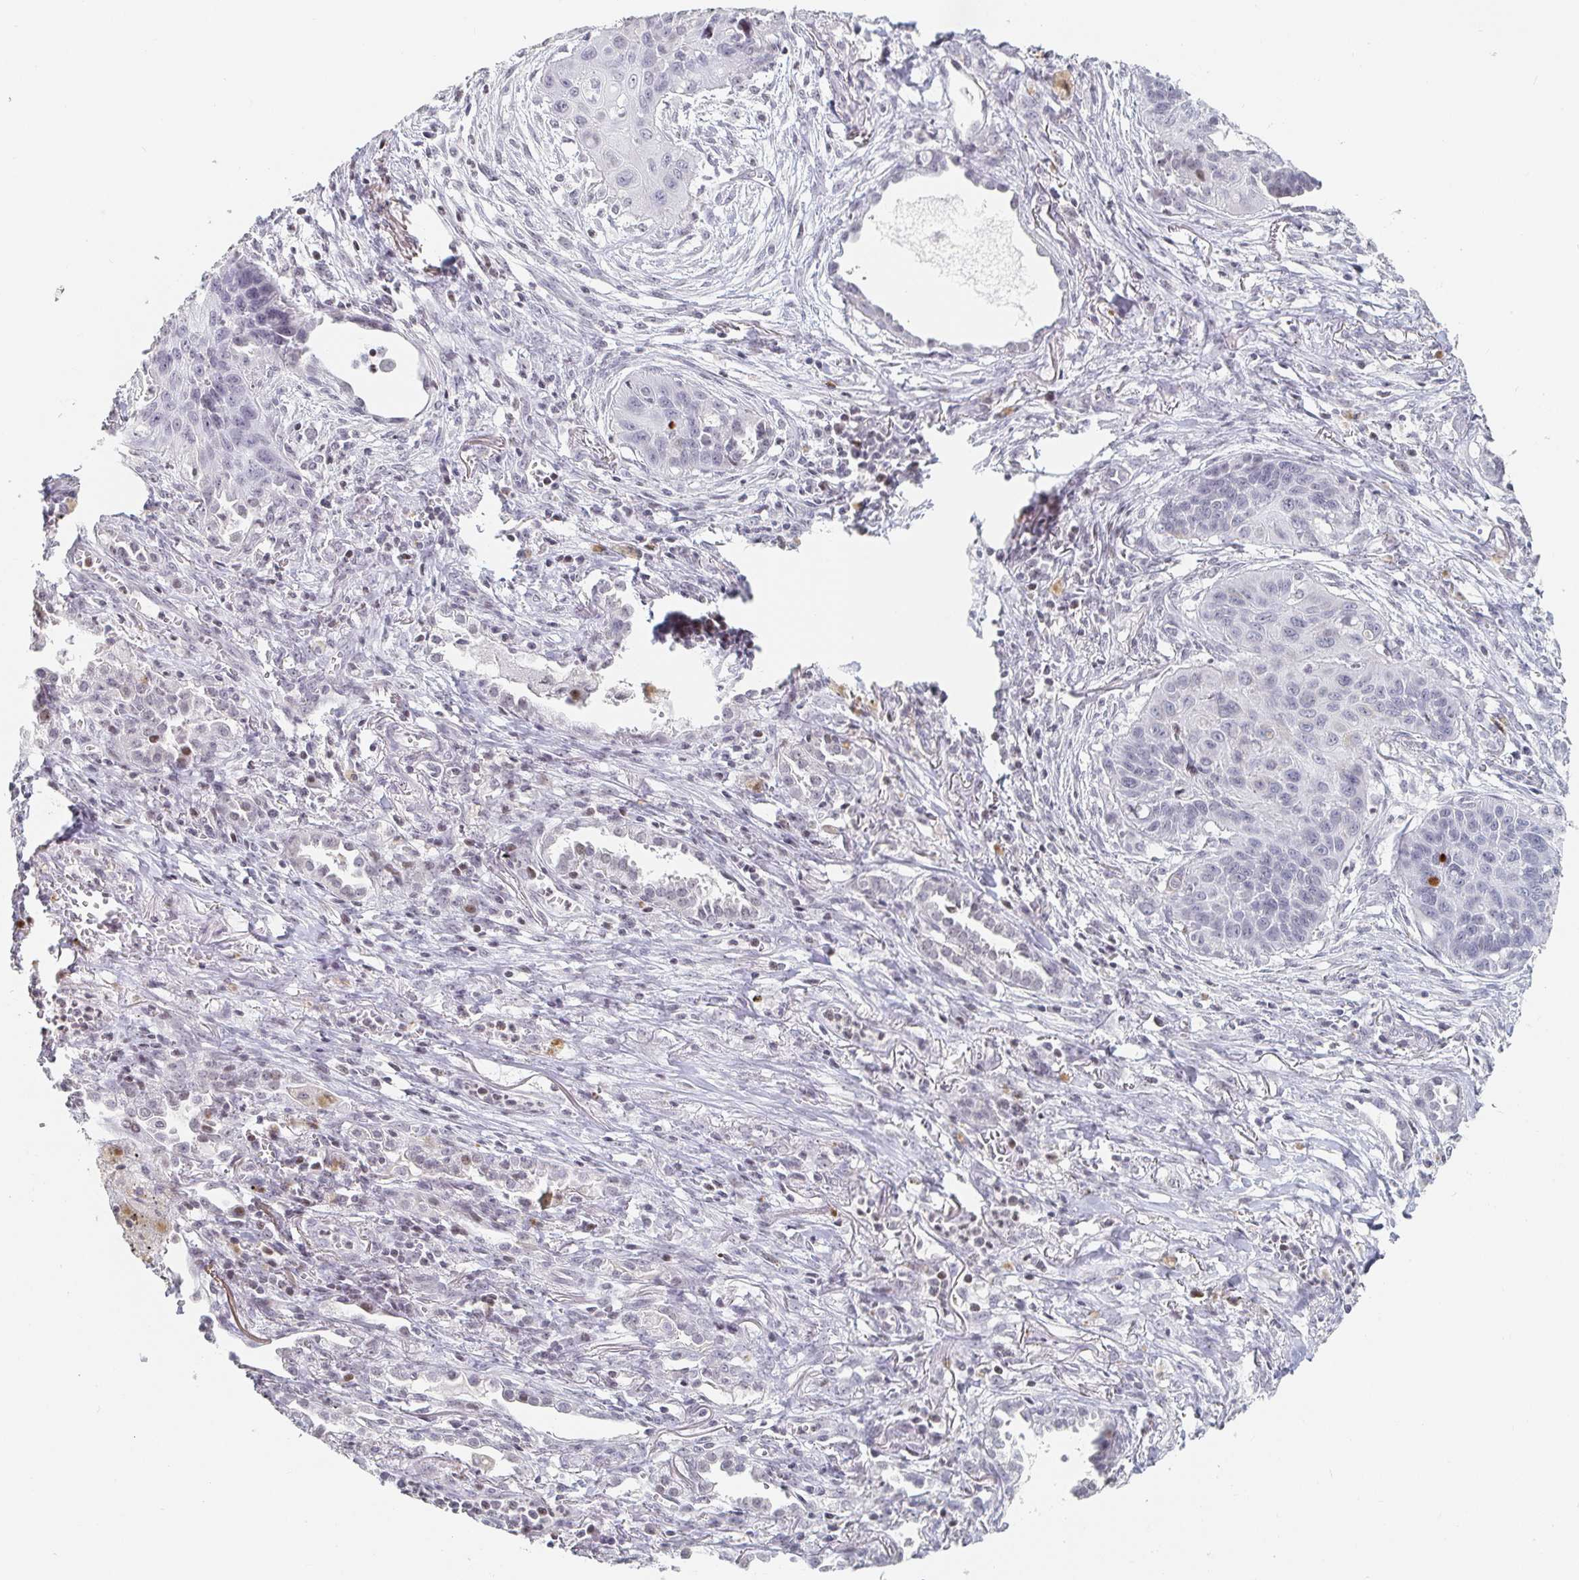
{"staining": {"intensity": "negative", "quantity": "none", "location": "none"}, "tissue": "lung cancer", "cell_type": "Tumor cells", "image_type": "cancer", "snomed": [{"axis": "morphology", "description": "Squamous cell carcinoma, NOS"}, {"axis": "topography", "description": "Lung"}], "caption": "A micrograph of lung squamous cell carcinoma stained for a protein shows no brown staining in tumor cells.", "gene": "NME9", "patient": {"sex": "male", "age": 71}}